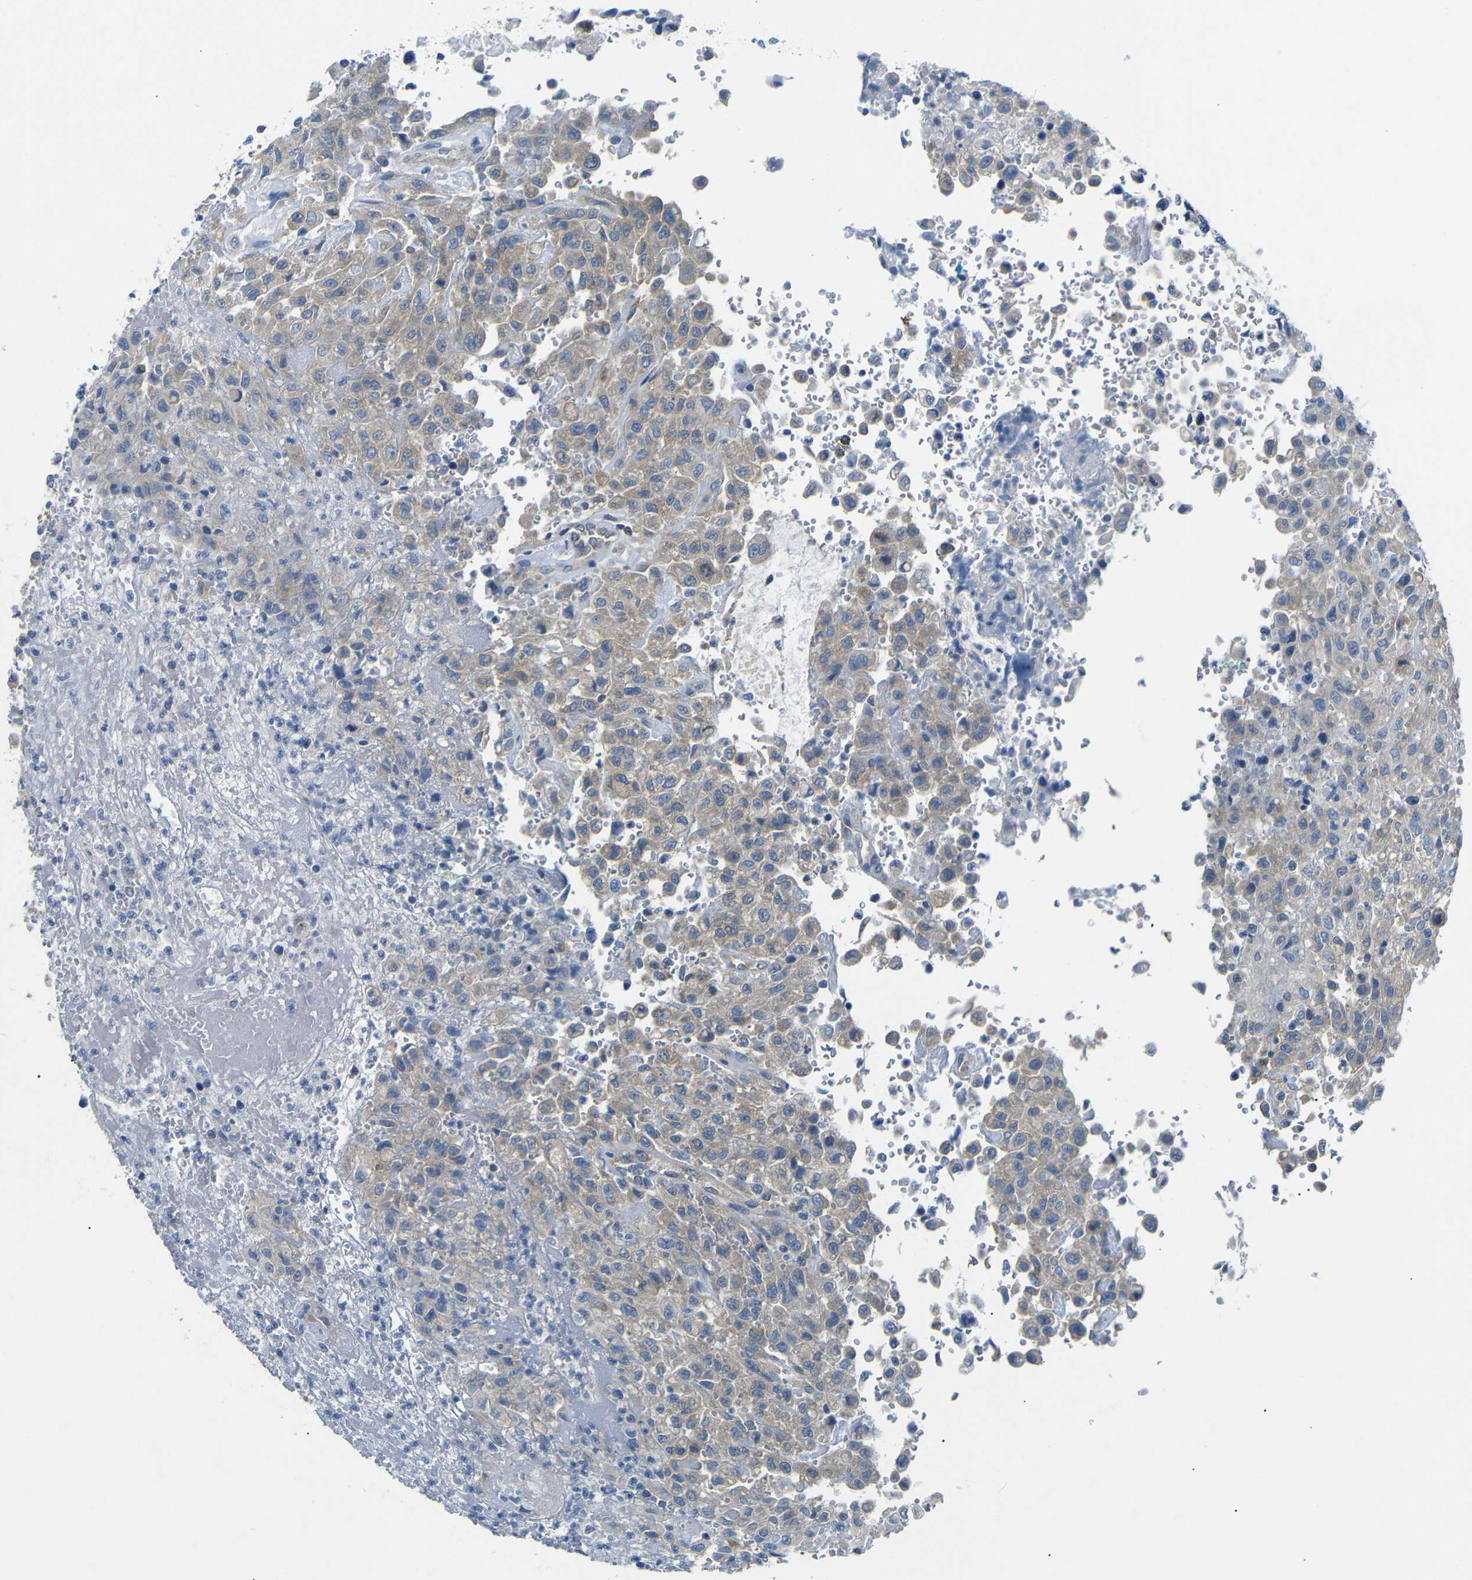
{"staining": {"intensity": "weak", "quantity": ">75%", "location": "cytoplasmic/membranous"}, "tissue": "urothelial cancer", "cell_type": "Tumor cells", "image_type": "cancer", "snomed": [{"axis": "morphology", "description": "Urothelial carcinoma, High grade"}, {"axis": "topography", "description": "Urinary bladder"}], "caption": "Immunohistochemistry (IHC) photomicrograph of neoplastic tissue: urothelial cancer stained using immunohistochemistry (IHC) displays low levels of weak protein expression localized specifically in the cytoplasmic/membranous of tumor cells, appearing as a cytoplasmic/membranous brown color.", "gene": "DCP1A", "patient": {"sex": "male", "age": 46}}